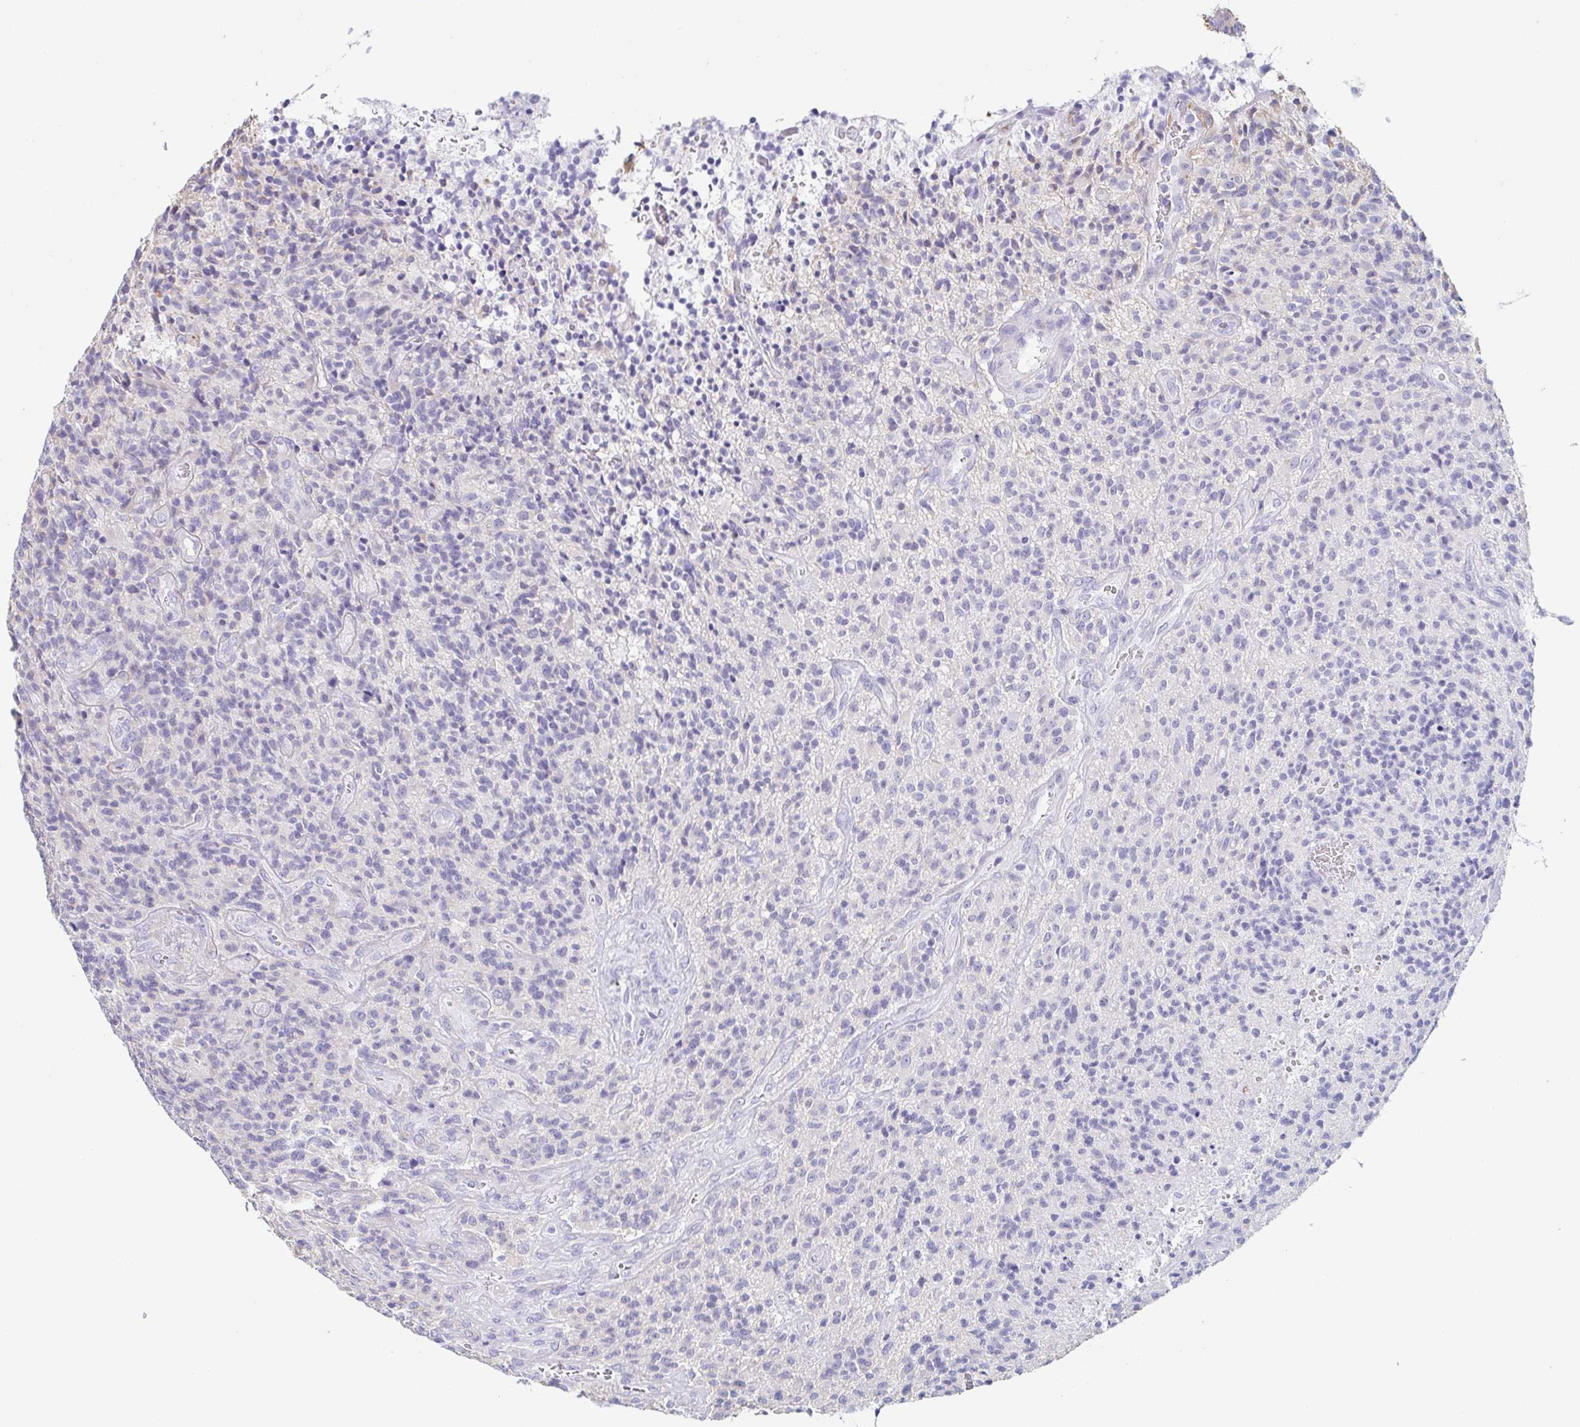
{"staining": {"intensity": "negative", "quantity": "none", "location": "none"}, "tissue": "glioma", "cell_type": "Tumor cells", "image_type": "cancer", "snomed": [{"axis": "morphology", "description": "Glioma, malignant, High grade"}, {"axis": "topography", "description": "Brain"}], "caption": "Immunohistochemistry (IHC) of malignant high-grade glioma shows no positivity in tumor cells.", "gene": "PRR27", "patient": {"sex": "male", "age": 76}}